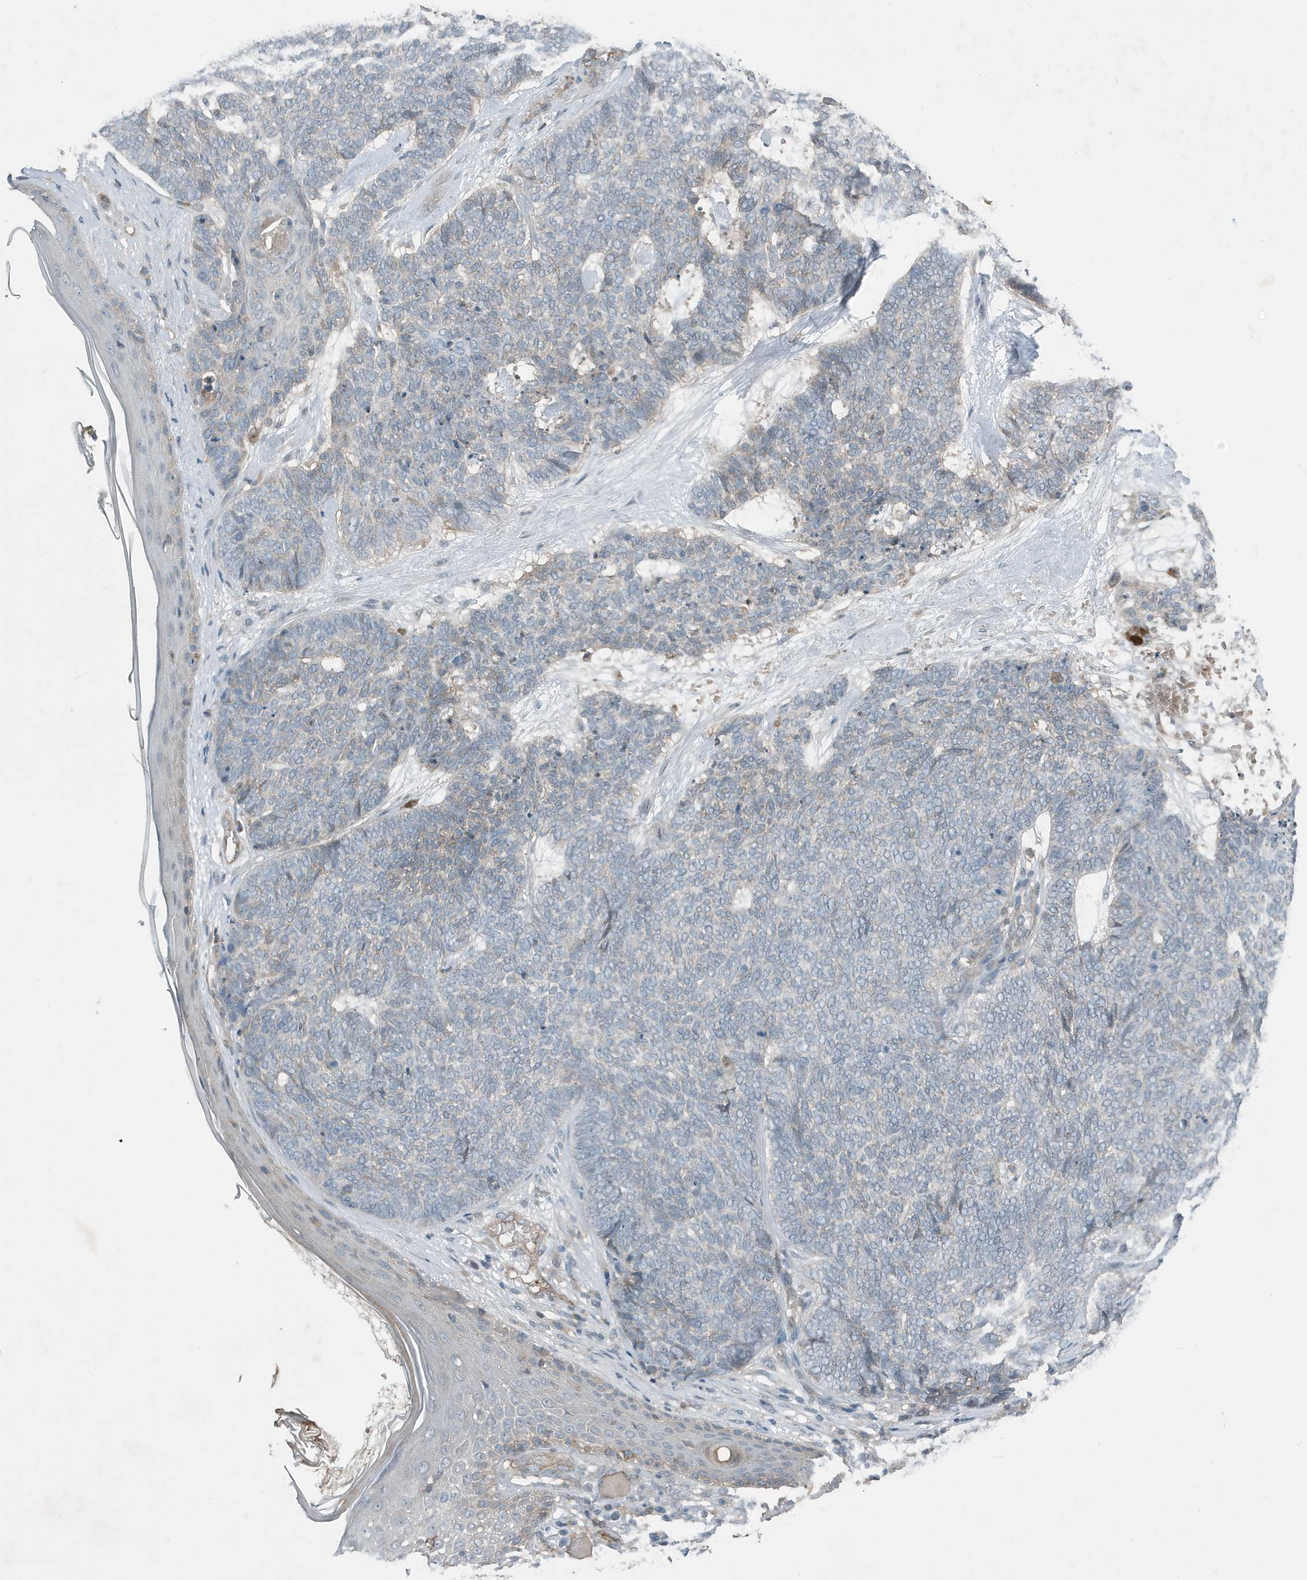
{"staining": {"intensity": "negative", "quantity": "none", "location": "none"}, "tissue": "skin cancer", "cell_type": "Tumor cells", "image_type": "cancer", "snomed": [{"axis": "morphology", "description": "Basal cell carcinoma"}, {"axis": "topography", "description": "Skin"}], "caption": "Immunohistochemistry of skin cancer (basal cell carcinoma) shows no positivity in tumor cells. (DAB (3,3'-diaminobenzidine) IHC visualized using brightfield microscopy, high magnification).", "gene": "DAPP1", "patient": {"sex": "female", "age": 84}}